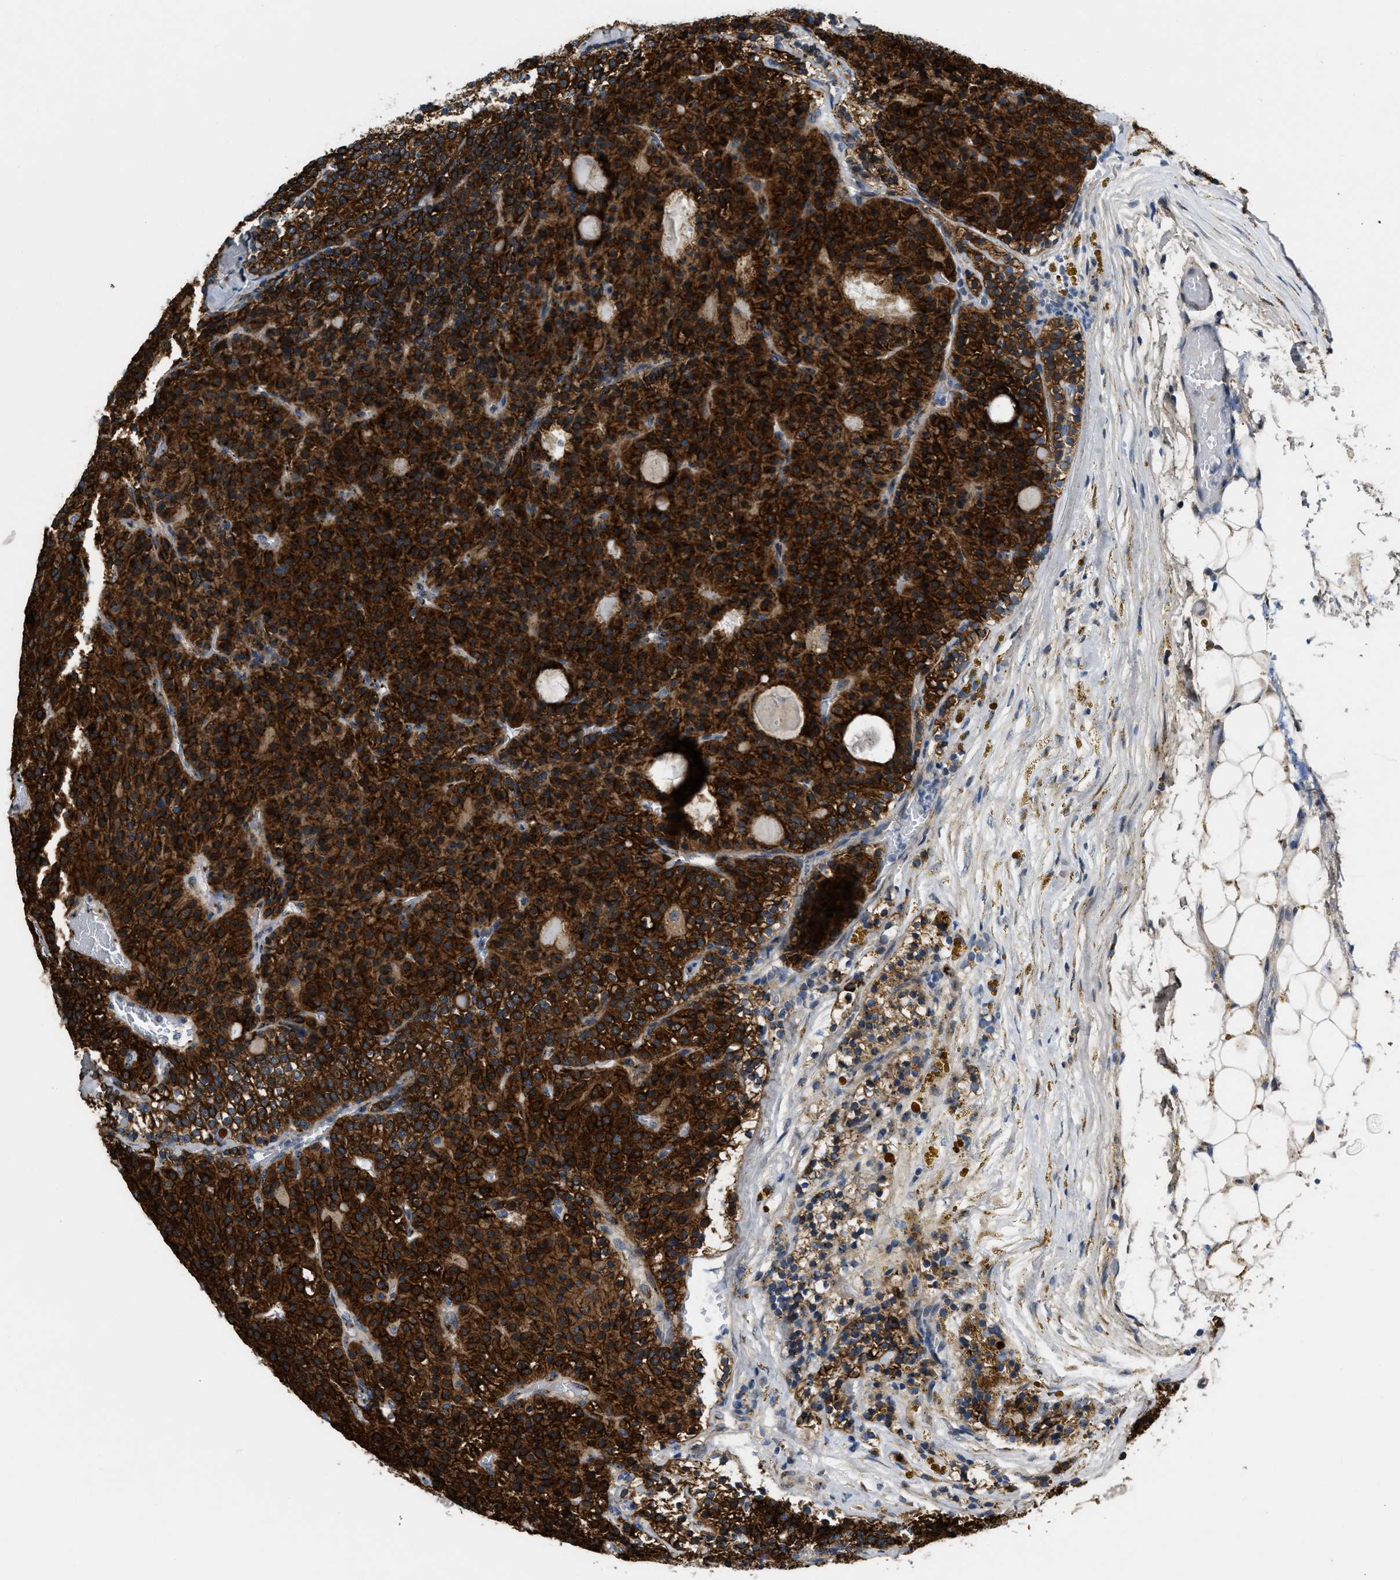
{"staining": {"intensity": "strong", "quantity": ">75%", "location": "cytoplasmic/membranous"}, "tissue": "parathyroid gland", "cell_type": "Glandular cells", "image_type": "normal", "snomed": [{"axis": "morphology", "description": "Normal tissue, NOS"}, {"axis": "morphology", "description": "Adenoma, NOS"}, {"axis": "topography", "description": "Parathyroid gland"}], "caption": "IHC photomicrograph of unremarkable human parathyroid gland stained for a protein (brown), which exhibits high levels of strong cytoplasmic/membranous staining in approximately >75% of glandular cells.", "gene": "ZNF70", "patient": {"sex": "male", "age": 75}}